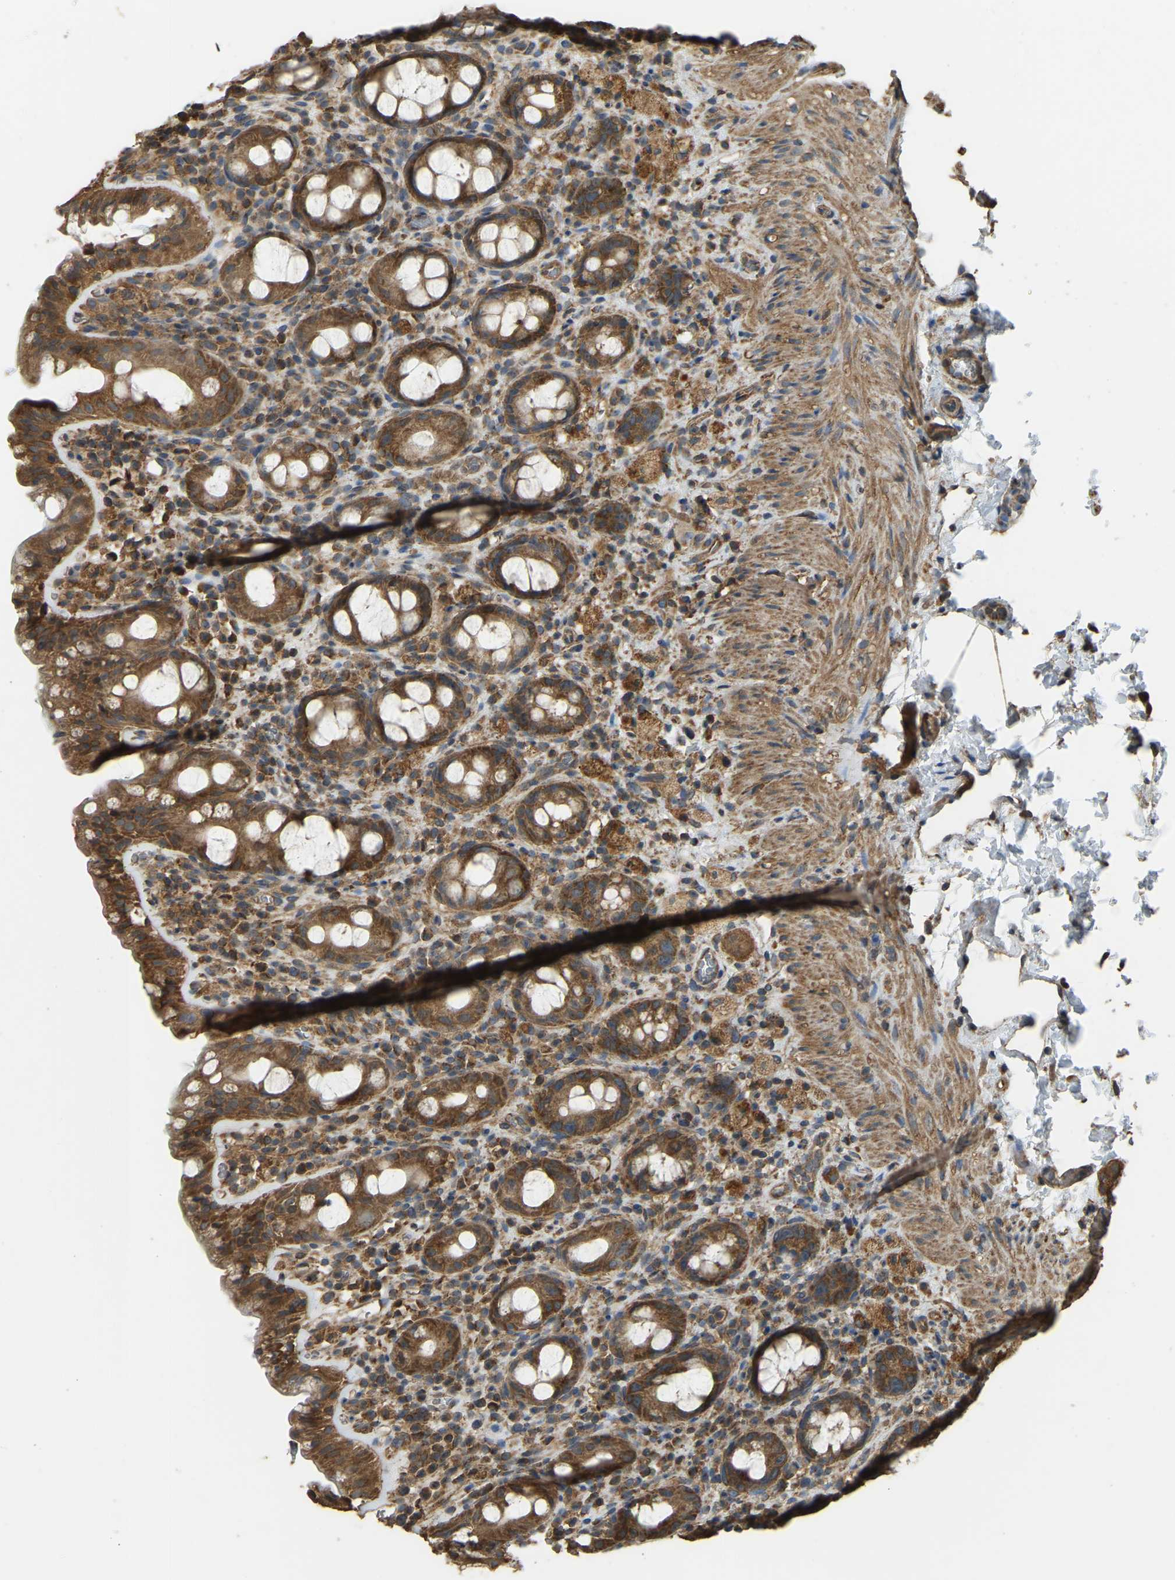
{"staining": {"intensity": "moderate", "quantity": ">75%", "location": "cytoplasmic/membranous"}, "tissue": "rectum", "cell_type": "Glandular cells", "image_type": "normal", "snomed": [{"axis": "morphology", "description": "Normal tissue, NOS"}, {"axis": "topography", "description": "Rectum"}], "caption": "Protein staining displays moderate cytoplasmic/membranous positivity in approximately >75% of glandular cells in unremarkable rectum.", "gene": "GNG2", "patient": {"sex": "male", "age": 44}}